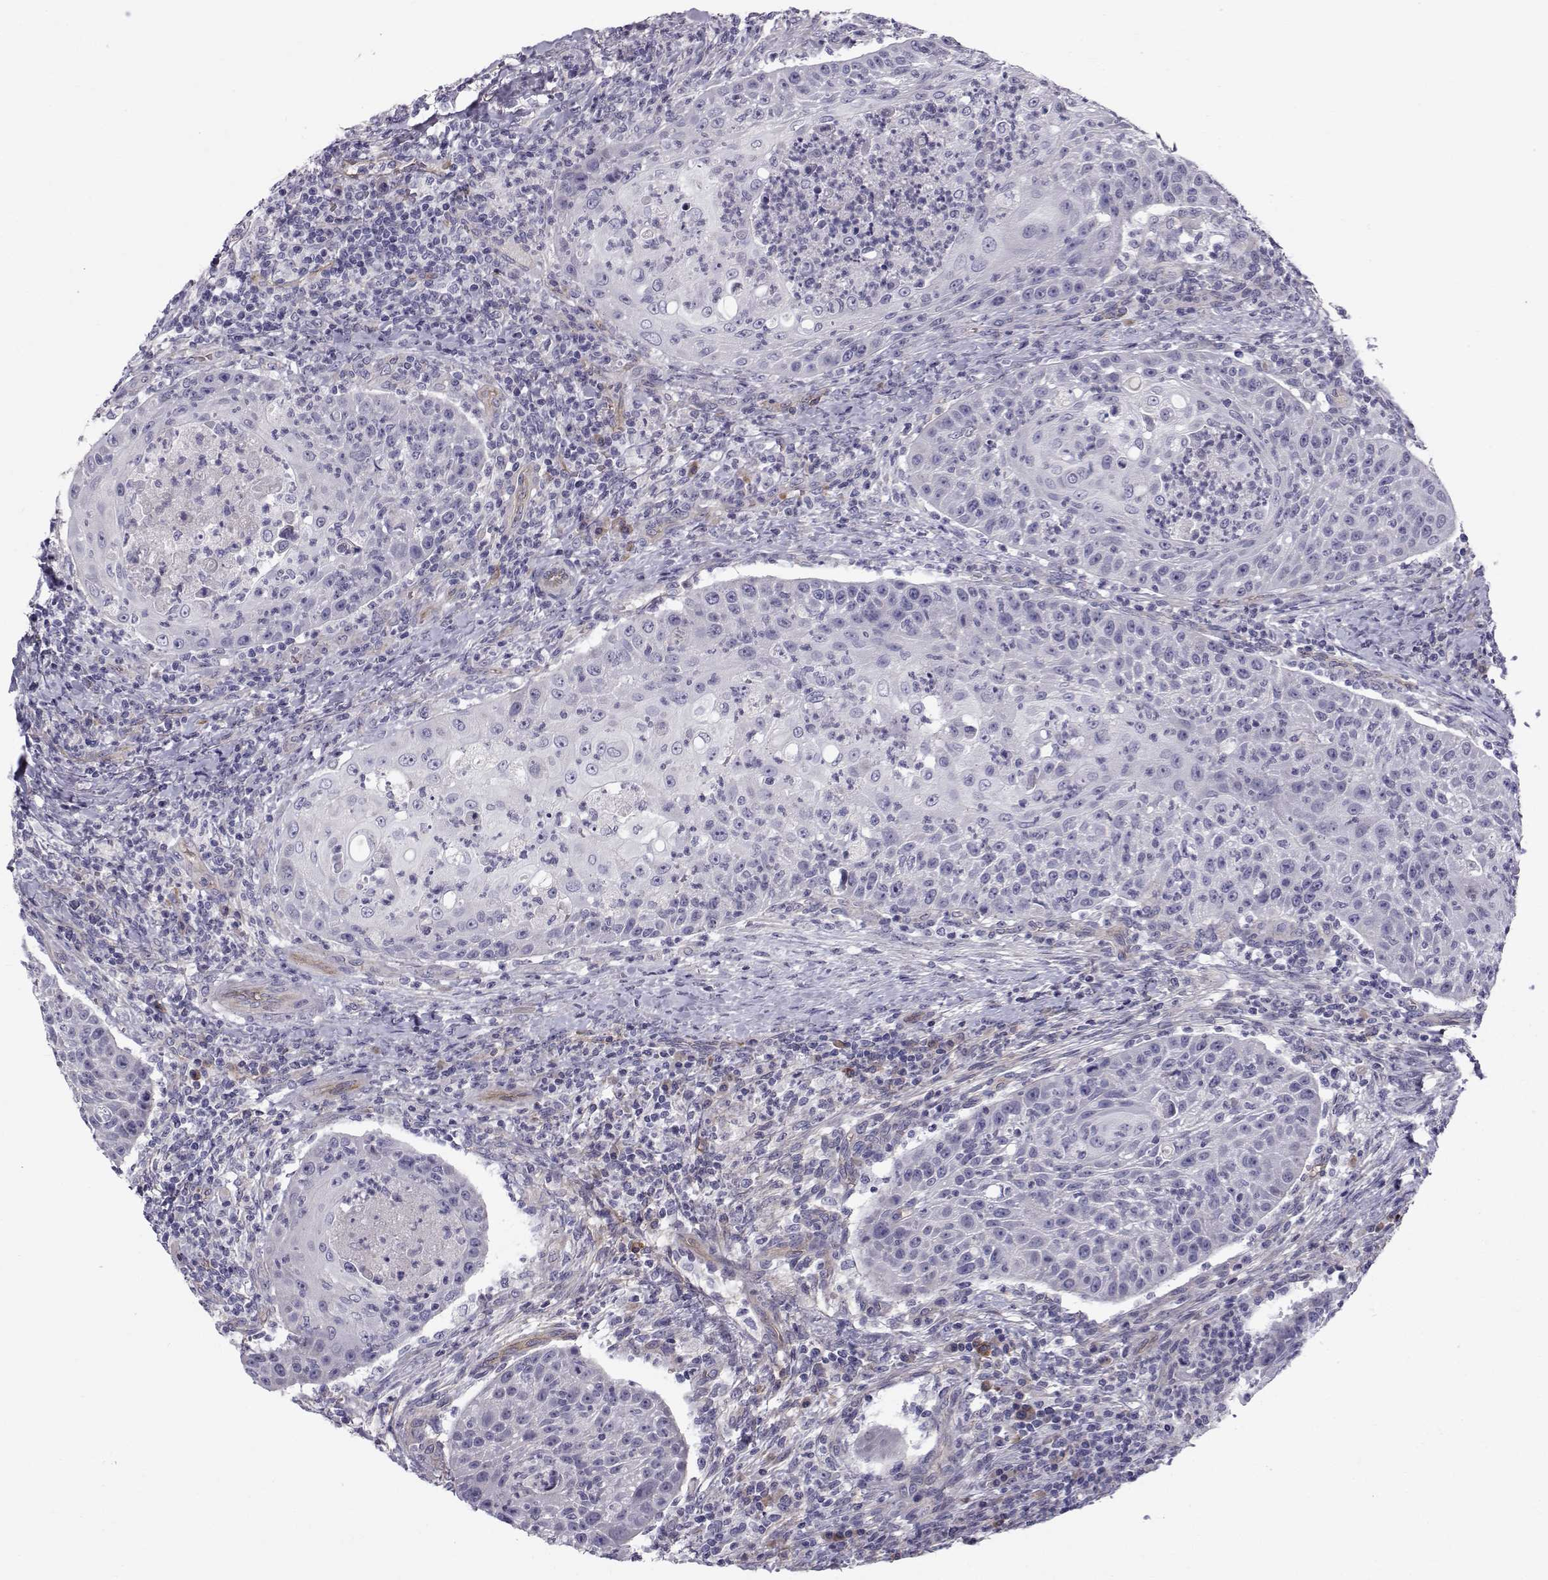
{"staining": {"intensity": "negative", "quantity": "none", "location": "none"}, "tissue": "head and neck cancer", "cell_type": "Tumor cells", "image_type": "cancer", "snomed": [{"axis": "morphology", "description": "Squamous cell carcinoma, NOS"}, {"axis": "topography", "description": "Head-Neck"}], "caption": "A photomicrograph of human head and neck cancer (squamous cell carcinoma) is negative for staining in tumor cells. The staining was performed using DAB (3,3'-diaminobenzidine) to visualize the protein expression in brown, while the nuclei were stained in blue with hematoxylin (Magnification: 20x).", "gene": "QPCT", "patient": {"sex": "male", "age": 69}}